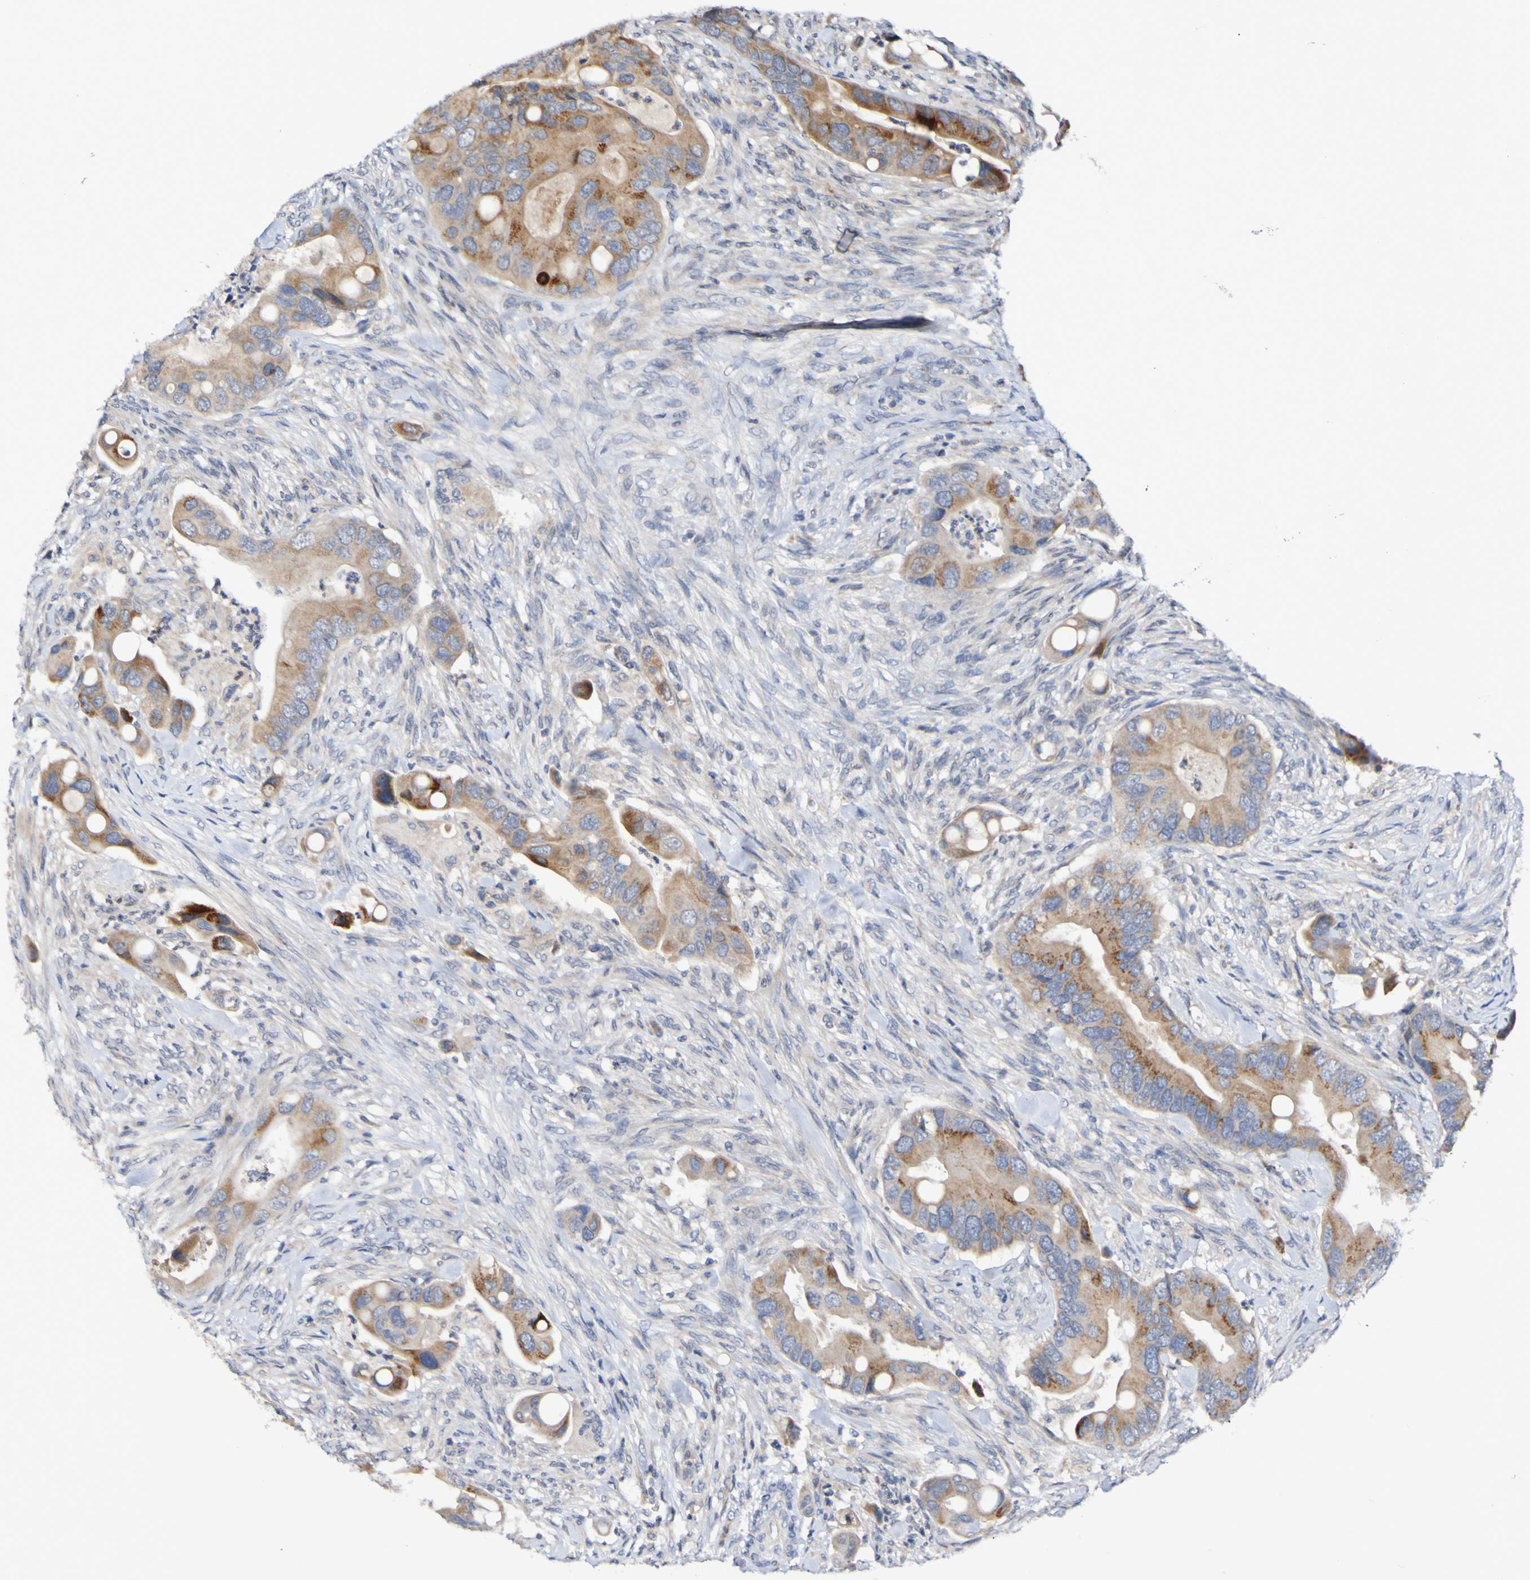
{"staining": {"intensity": "moderate", "quantity": "25%-75%", "location": "cytoplasmic/membranous"}, "tissue": "colorectal cancer", "cell_type": "Tumor cells", "image_type": "cancer", "snomed": [{"axis": "morphology", "description": "Adenocarcinoma, NOS"}, {"axis": "topography", "description": "Rectum"}], "caption": "IHC of human adenocarcinoma (colorectal) displays medium levels of moderate cytoplasmic/membranous staining in about 25%-75% of tumor cells. The staining was performed using DAB to visualize the protein expression in brown, while the nuclei were stained in blue with hematoxylin (Magnification: 20x).", "gene": "PTP4A2", "patient": {"sex": "female", "age": 57}}